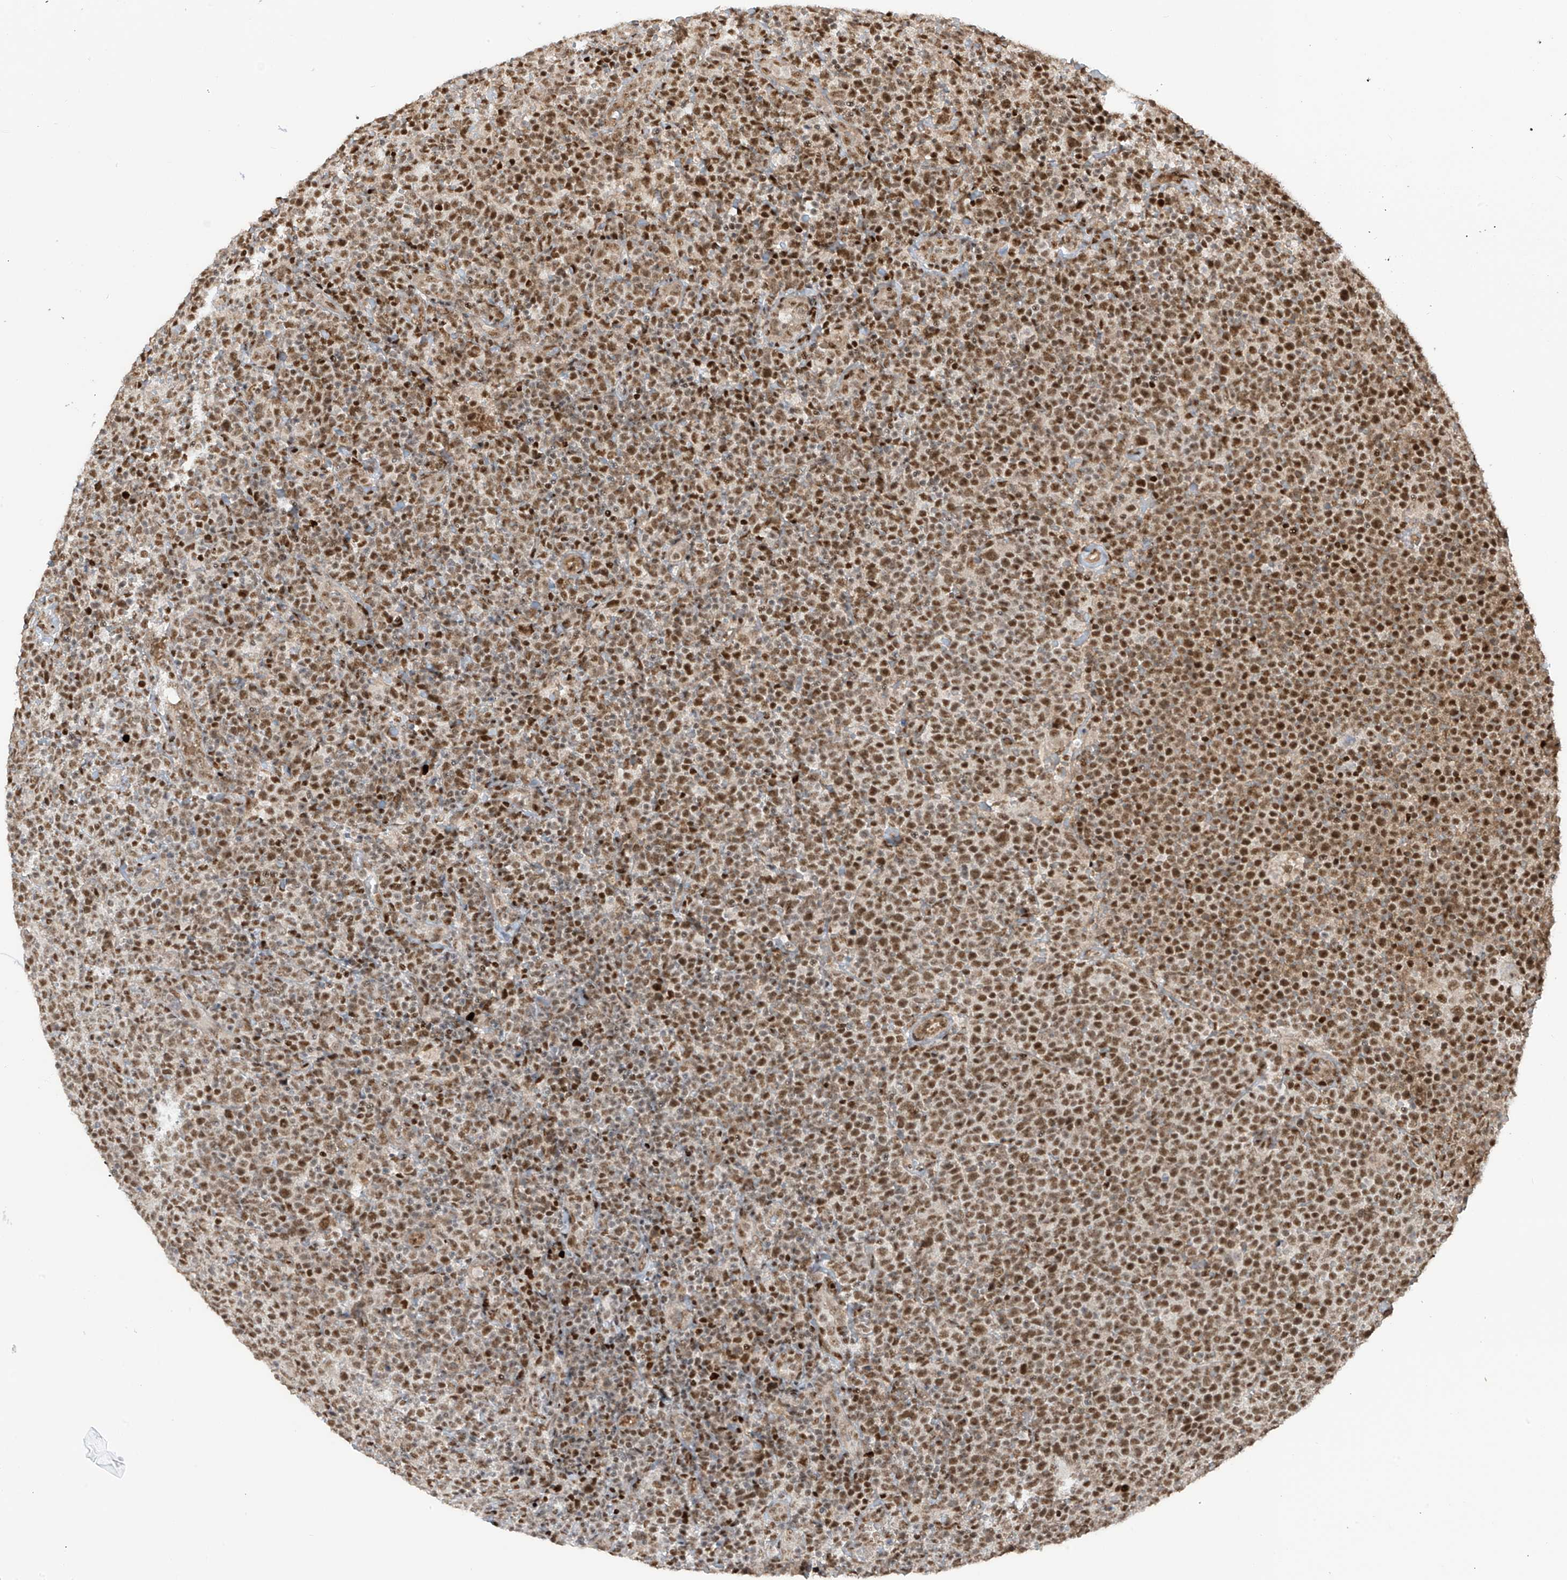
{"staining": {"intensity": "strong", "quantity": ">75%", "location": "nuclear"}, "tissue": "lymphoma", "cell_type": "Tumor cells", "image_type": "cancer", "snomed": [{"axis": "morphology", "description": "Malignant lymphoma, non-Hodgkin's type, High grade"}, {"axis": "topography", "description": "Lymph node"}], "caption": "The histopathology image shows immunohistochemical staining of lymphoma. There is strong nuclear positivity is present in about >75% of tumor cells.", "gene": "ARHGEF3", "patient": {"sex": "male", "age": 61}}